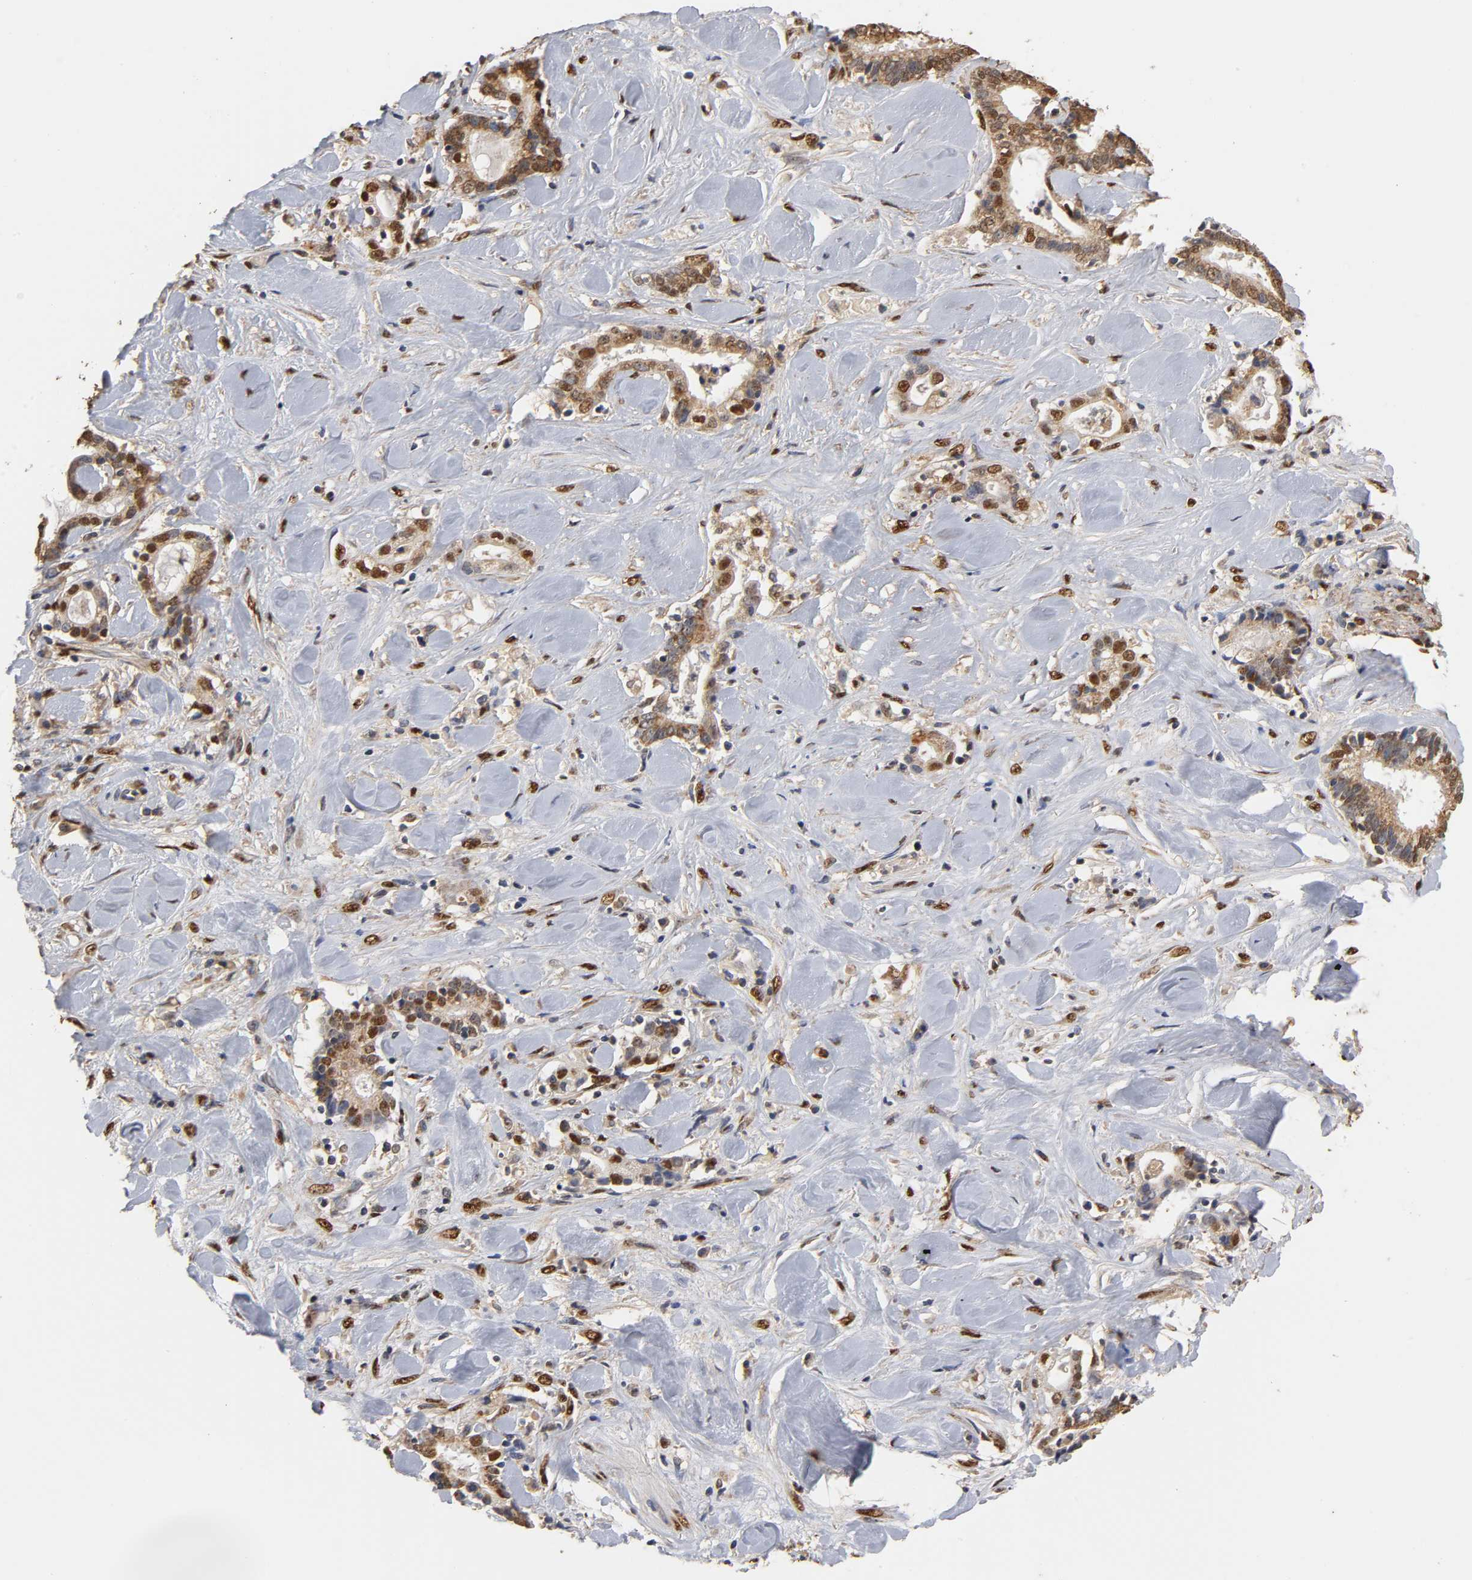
{"staining": {"intensity": "strong", "quantity": ">75%", "location": "cytoplasmic/membranous"}, "tissue": "liver cancer", "cell_type": "Tumor cells", "image_type": "cancer", "snomed": [{"axis": "morphology", "description": "Cholangiocarcinoma"}, {"axis": "topography", "description": "Liver"}], "caption": "This is a photomicrograph of immunohistochemistry (IHC) staining of liver cholangiocarcinoma, which shows strong positivity in the cytoplasmic/membranous of tumor cells.", "gene": "PKN1", "patient": {"sex": "male", "age": 57}}